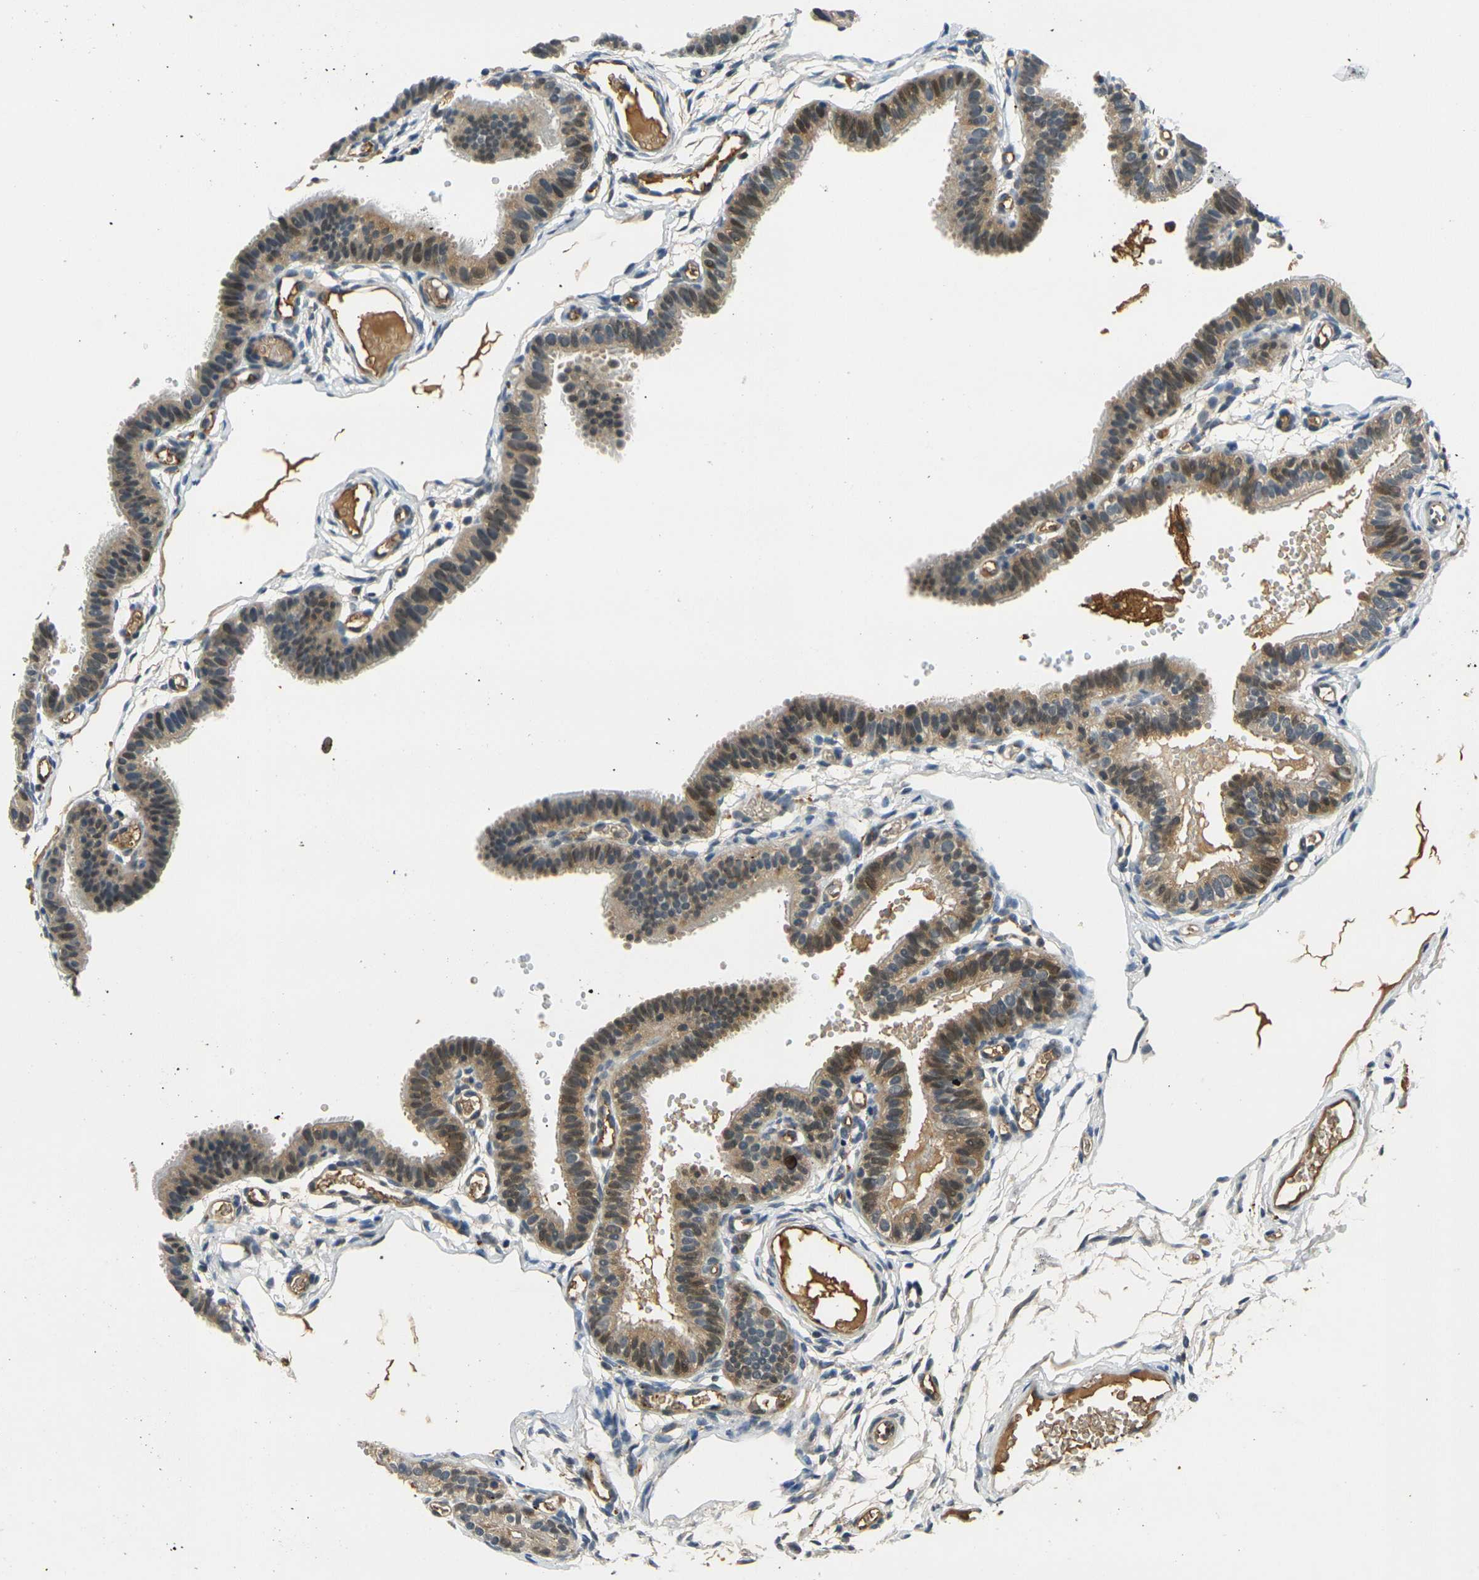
{"staining": {"intensity": "moderate", "quantity": ">75%", "location": "cytoplasmic/membranous,nuclear"}, "tissue": "fallopian tube", "cell_type": "Glandular cells", "image_type": "normal", "snomed": [{"axis": "morphology", "description": "Normal tissue, NOS"}, {"axis": "topography", "description": "Fallopian tube"}, {"axis": "topography", "description": "Placenta"}], "caption": "Approximately >75% of glandular cells in normal human fallopian tube demonstrate moderate cytoplasmic/membranous,nuclear protein positivity as visualized by brown immunohistochemical staining.", "gene": "PIGL", "patient": {"sex": "female", "age": 34}}